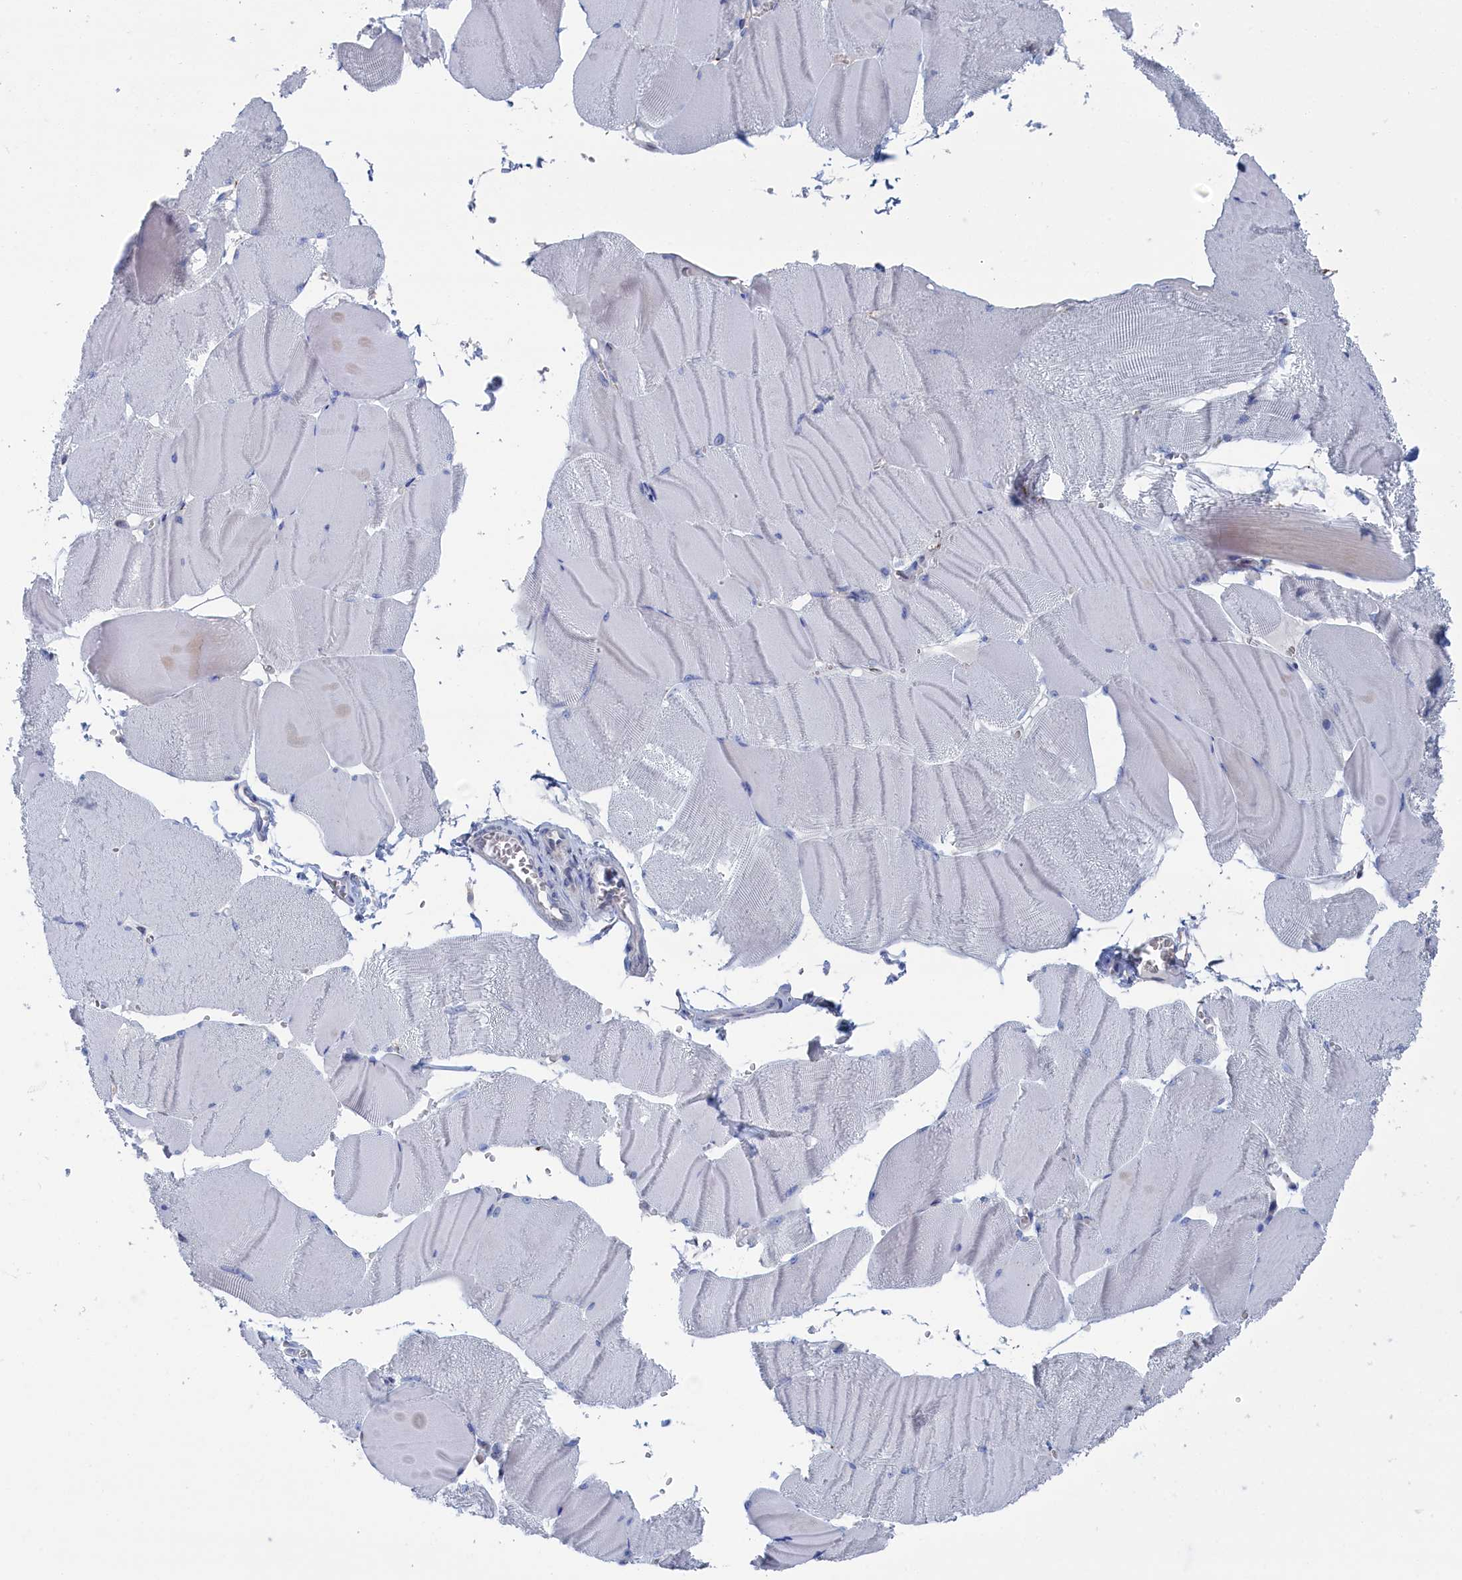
{"staining": {"intensity": "negative", "quantity": "none", "location": "none"}, "tissue": "skeletal muscle", "cell_type": "Myocytes", "image_type": "normal", "snomed": [{"axis": "morphology", "description": "Normal tissue, NOS"}, {"axis": "morphology", "description": "Basal cell carcinoma"}, {"axis": "topography", "description": "Skeletal muscle"}], "caption": "IHC micrograph of normal skeletal muscle: skeletal muscle stained with DAB (3,3'-diaminobenzidine) demonstrates no significant protein positivity in myocytes.", "gene": "IRX1", "patient": {"sex": "female", "age": 64}}